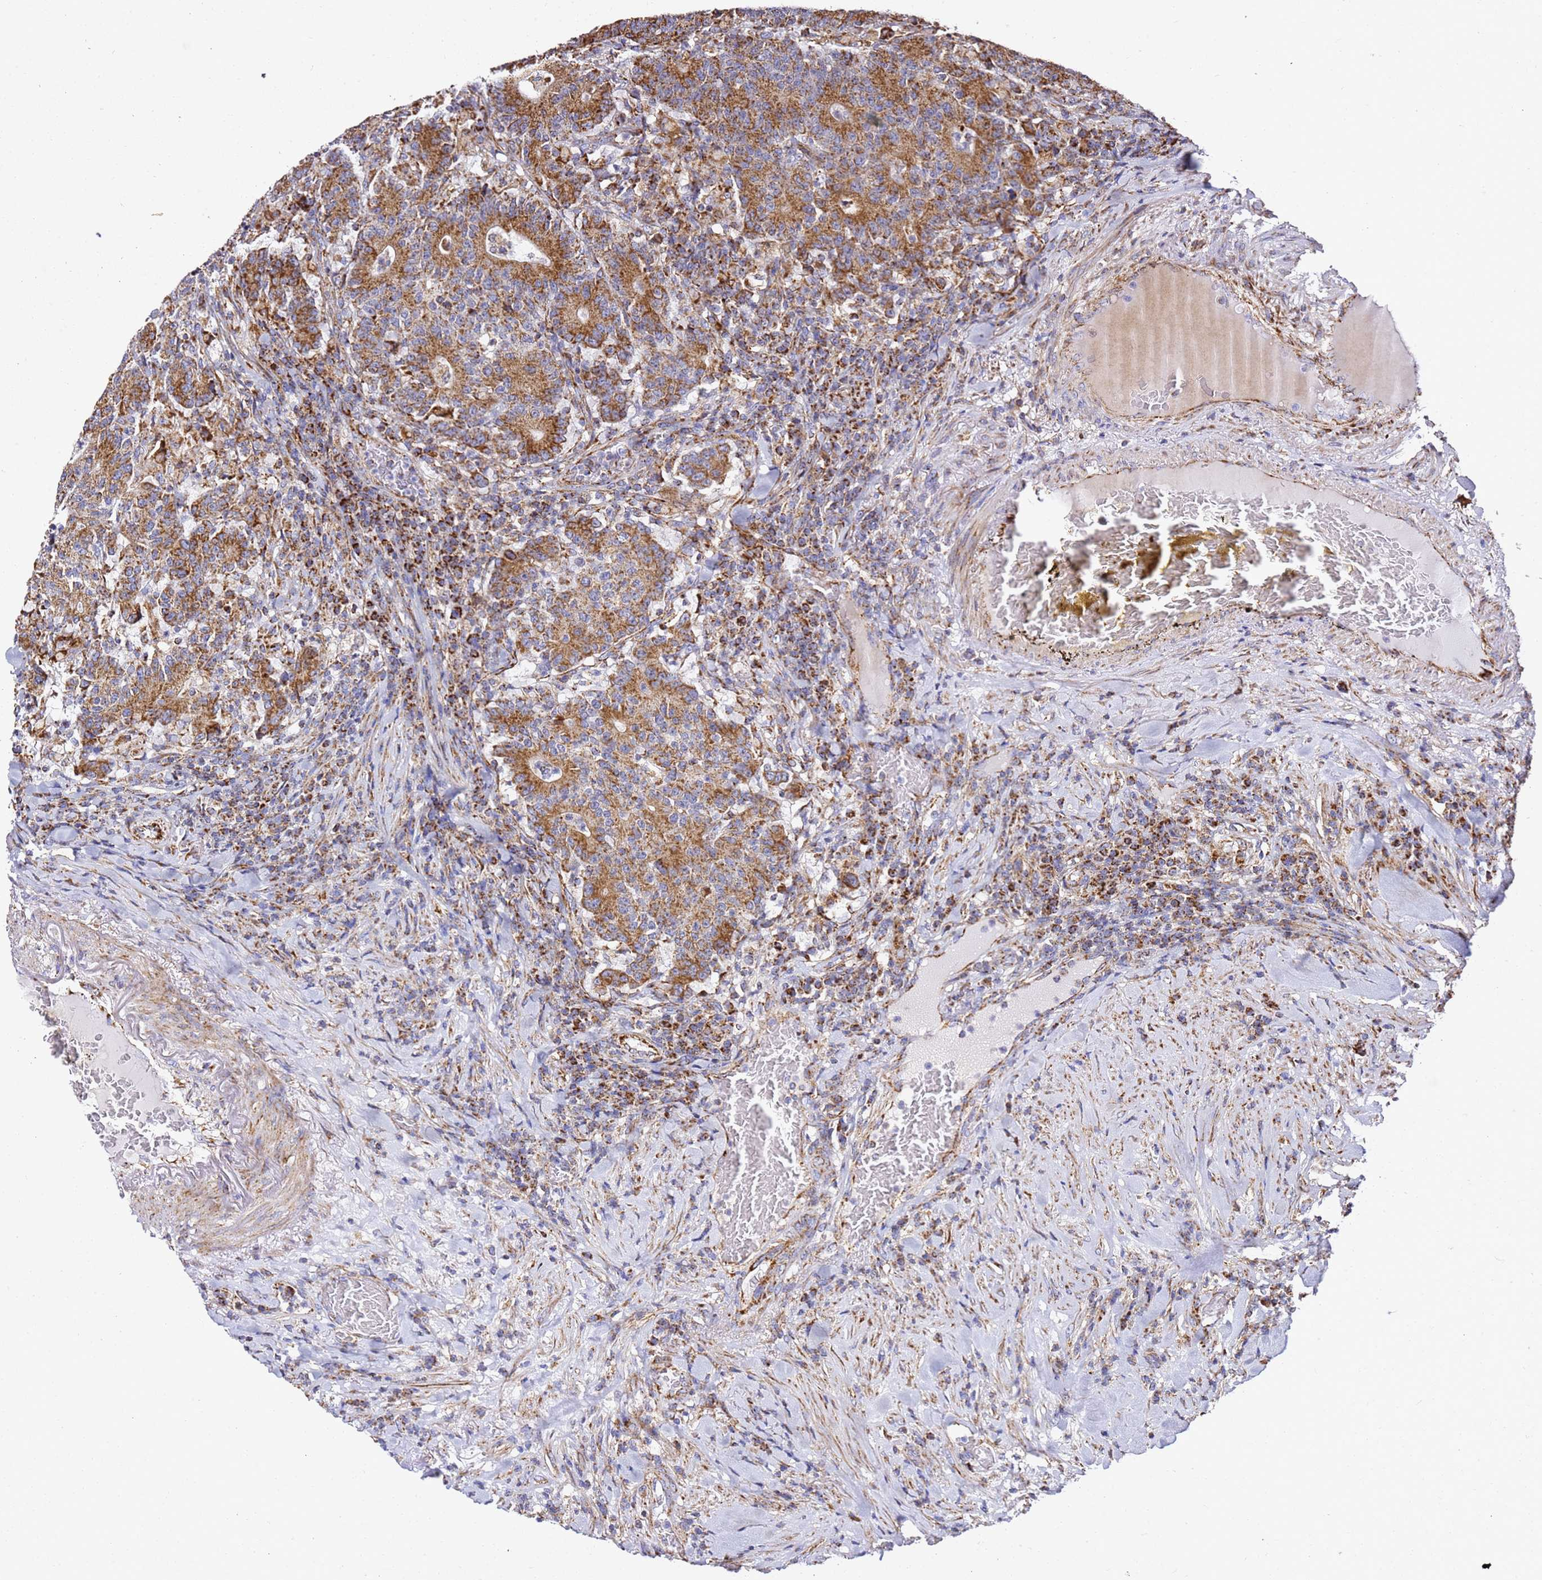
{"staining": {"intensity": "moderate", "quantity": ">75%", "location": "cytoplasmic/membranous"}, "tissue": "colorectal cancer", "cell_type": "Tumor cells", "image_type": "cancer", "snomed": [{"axis": "morphology", "description": "Adenocarcinoma, NOS"}, {"axis": "topography", "description": "Colon"}], "caption": "A brown stain labels moderate cytoplasmic/membranous expression of a protein in colorectal adenocarcinoma tumor cells.", "gene": "NDUFA3", "patient": {"sex": "female", "age": 75}}